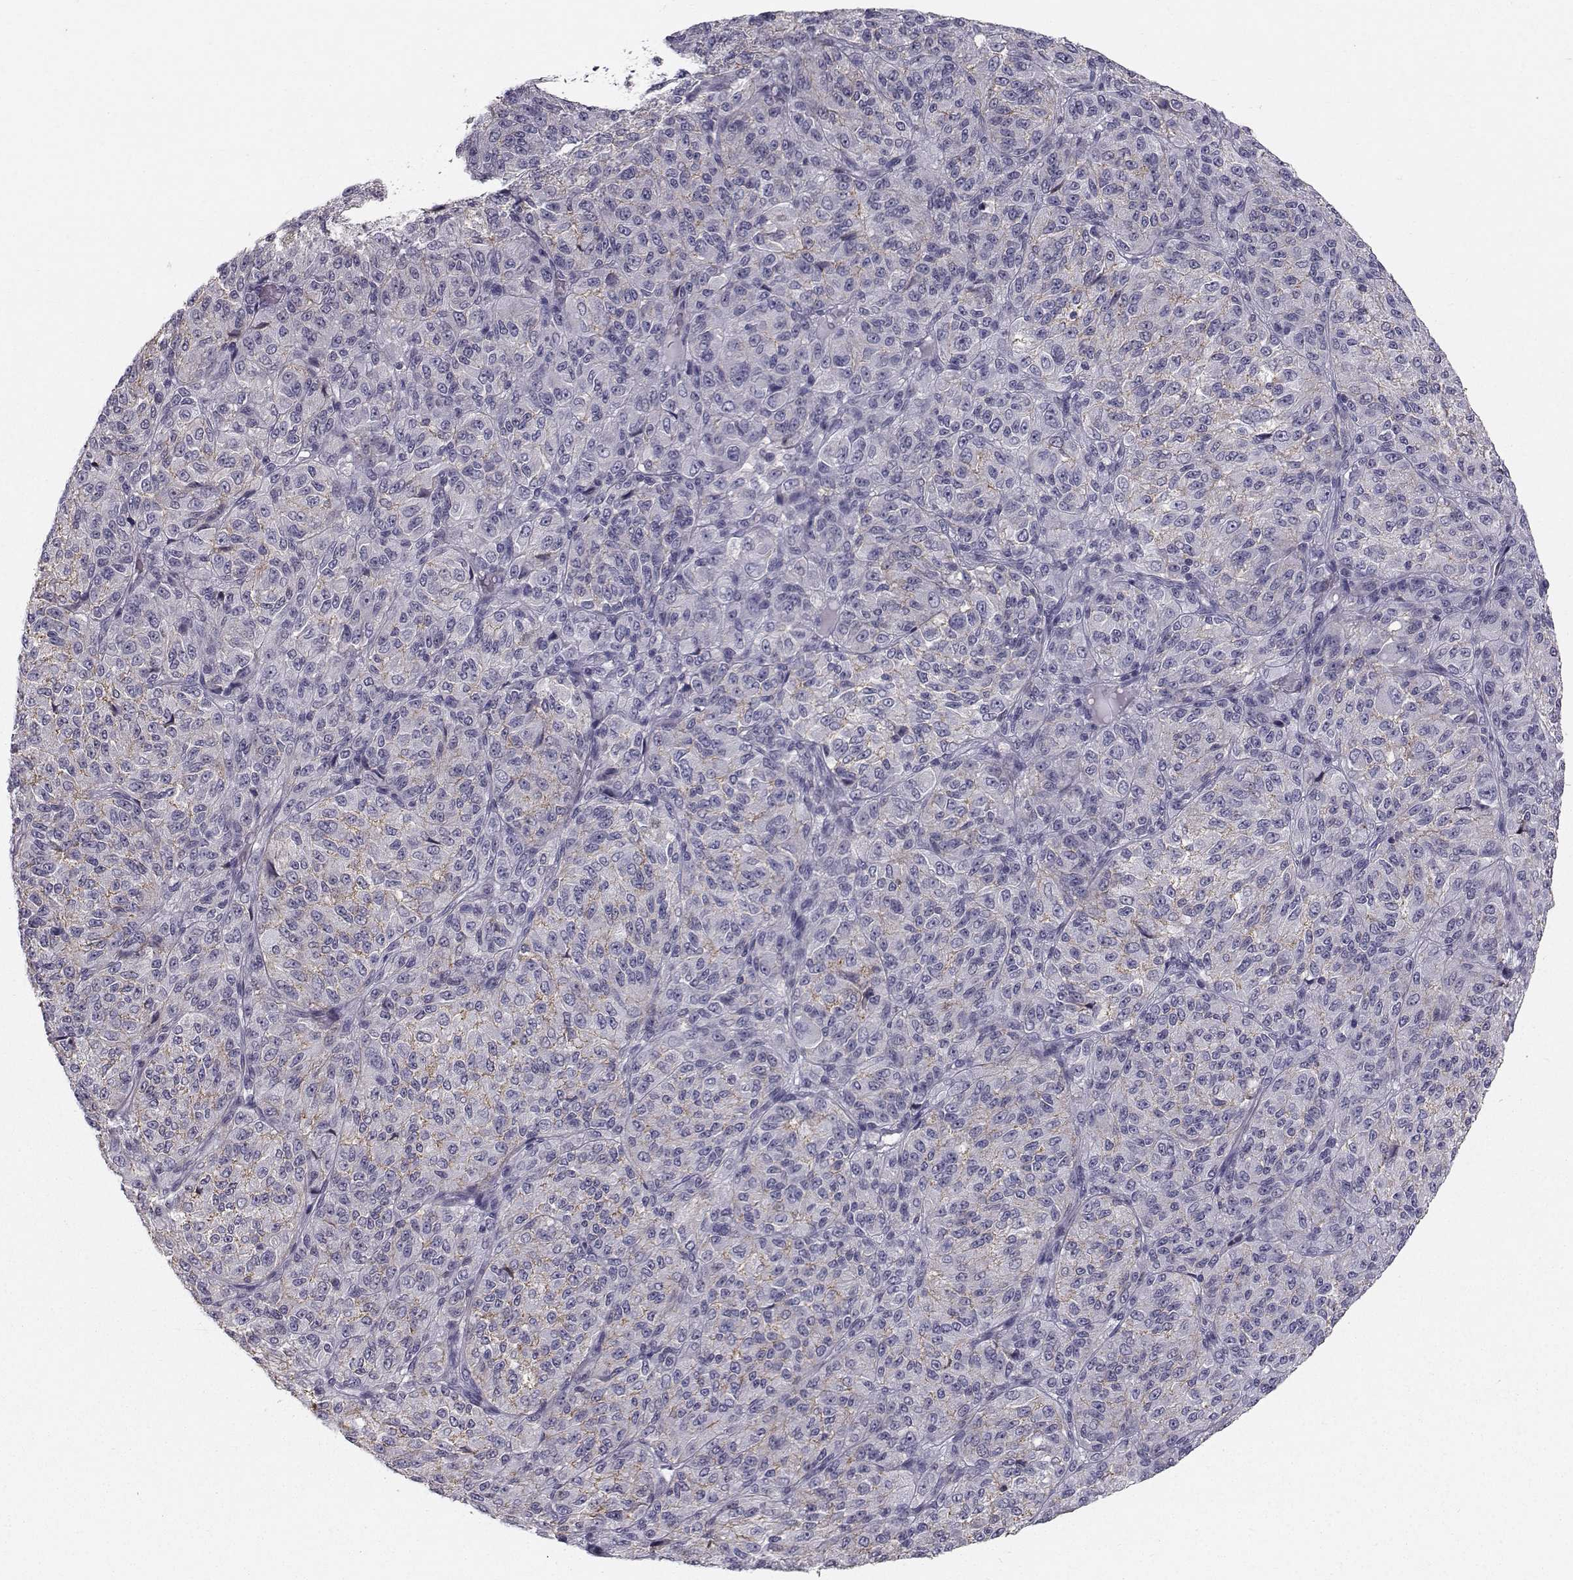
{"staining": {"intensity": "negative", "quantity": "none", "location": "none"}, "tissue": "melanoma", "cell_type": "Tumor cells", "image_type": "cancer", "snomed": [{"axis": "morphology", "description": "Malignant melanoma, Metastatic site"}, {"axis": "topography", "description": "Brain"}], "caption": "DAB immunohistochemical staining of human melanoma exhibits no significant positivity in tumor cells. (Immunohistochemistry (ihc), brightfield microscopy, high magnification).", "gene": "SPDYE4", "patient": {"sex": "female", "age": 56}}